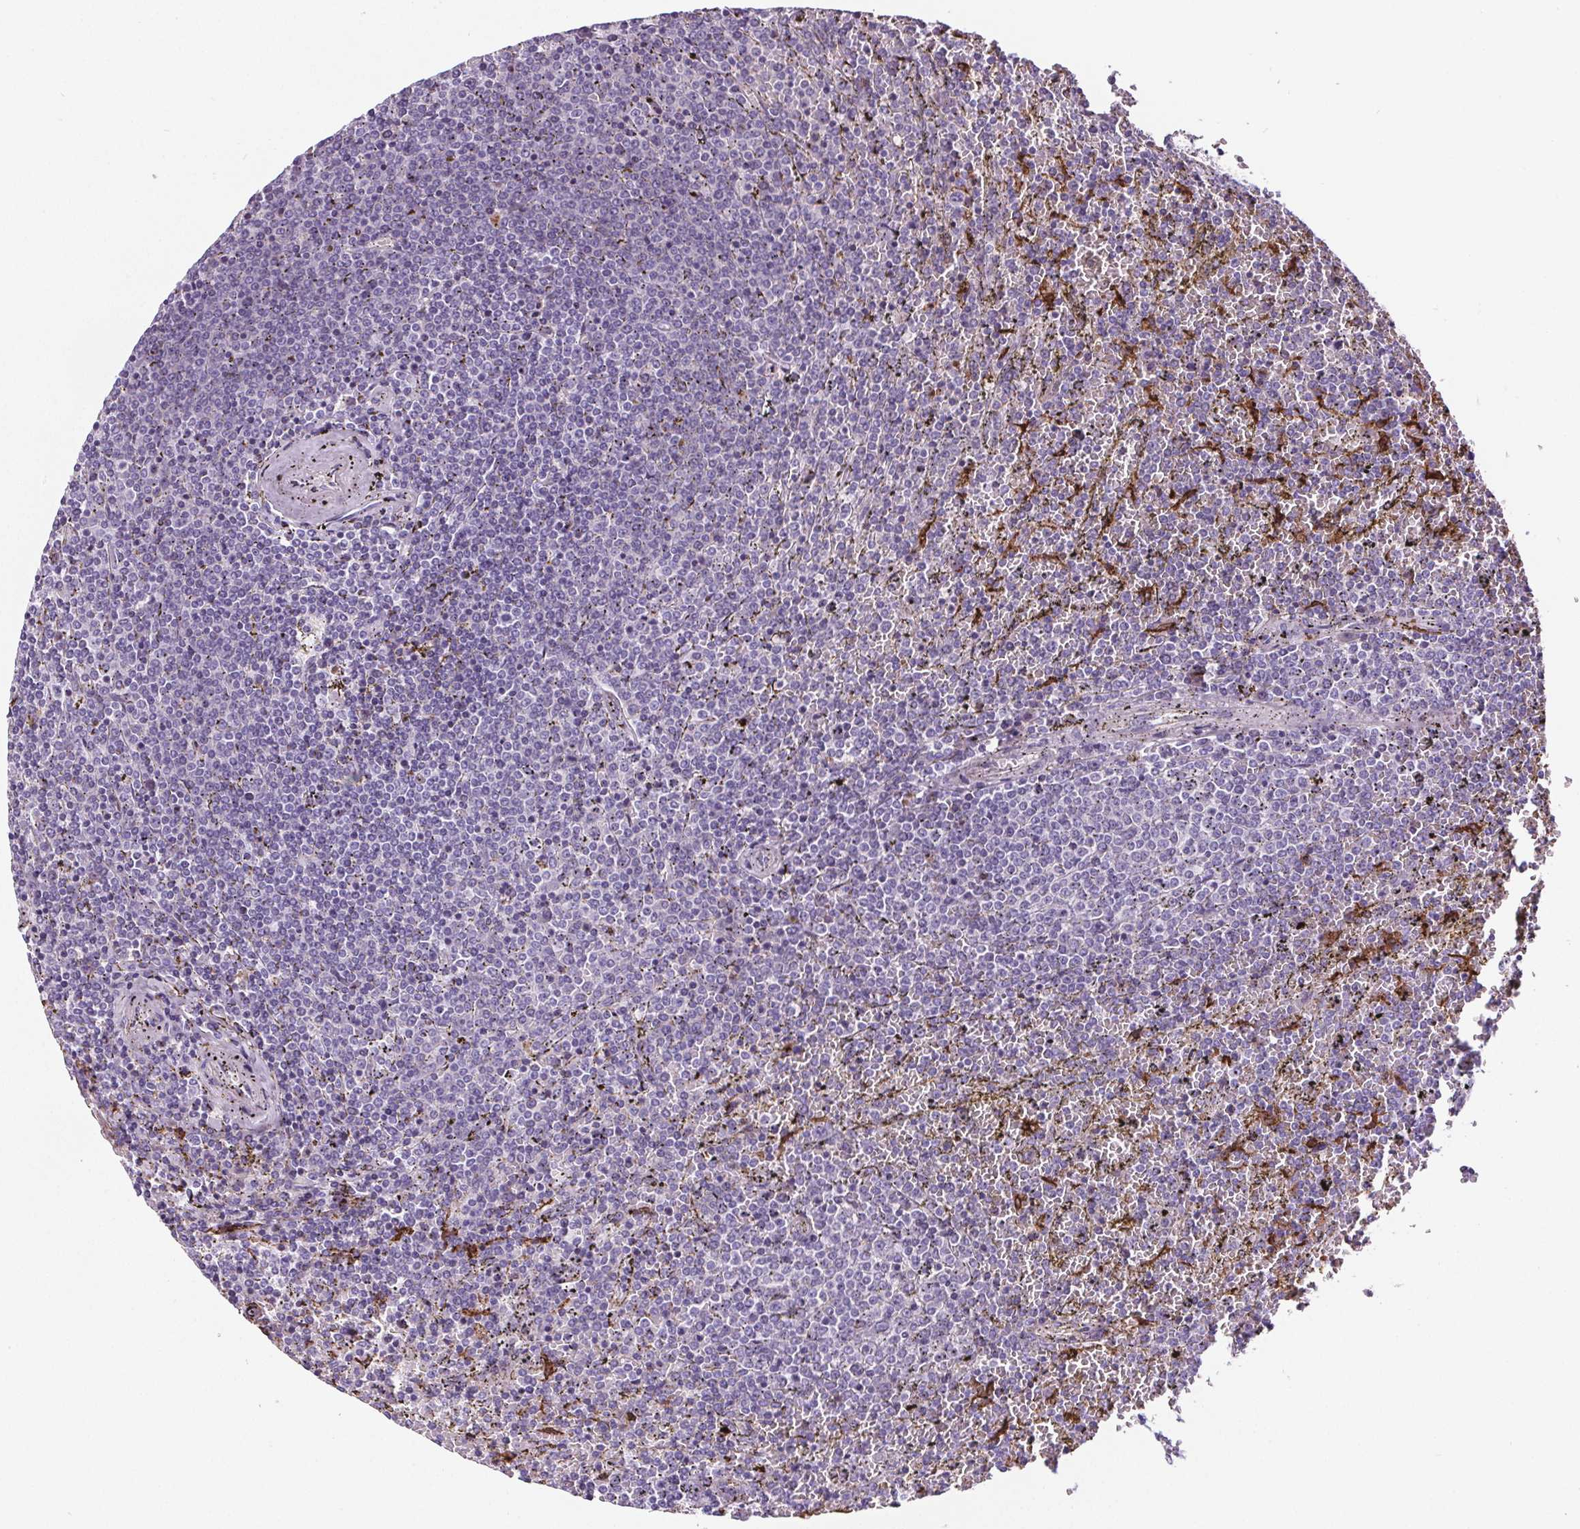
{"staining": {"intensity": "negative", "quantity": "none", "location": "none"}, "tissue": "lymphoma", "cell_type": "Tumor cells", "image_type": "cancer", "snomed": [{"axis": "morphology", "description": "Malignant lymphoma, non-Hodgkin's type, Low grade"}, {"axis": "topography", "description": "Spleen"}], "caption": "A high-resolution histopathology image shows immunohistochemistry (IHC) staining of lymphoma, which shows no significant expression in tumor cells.", "gene": "CD5L", "patient": {"sex": "female", "age": 77}}